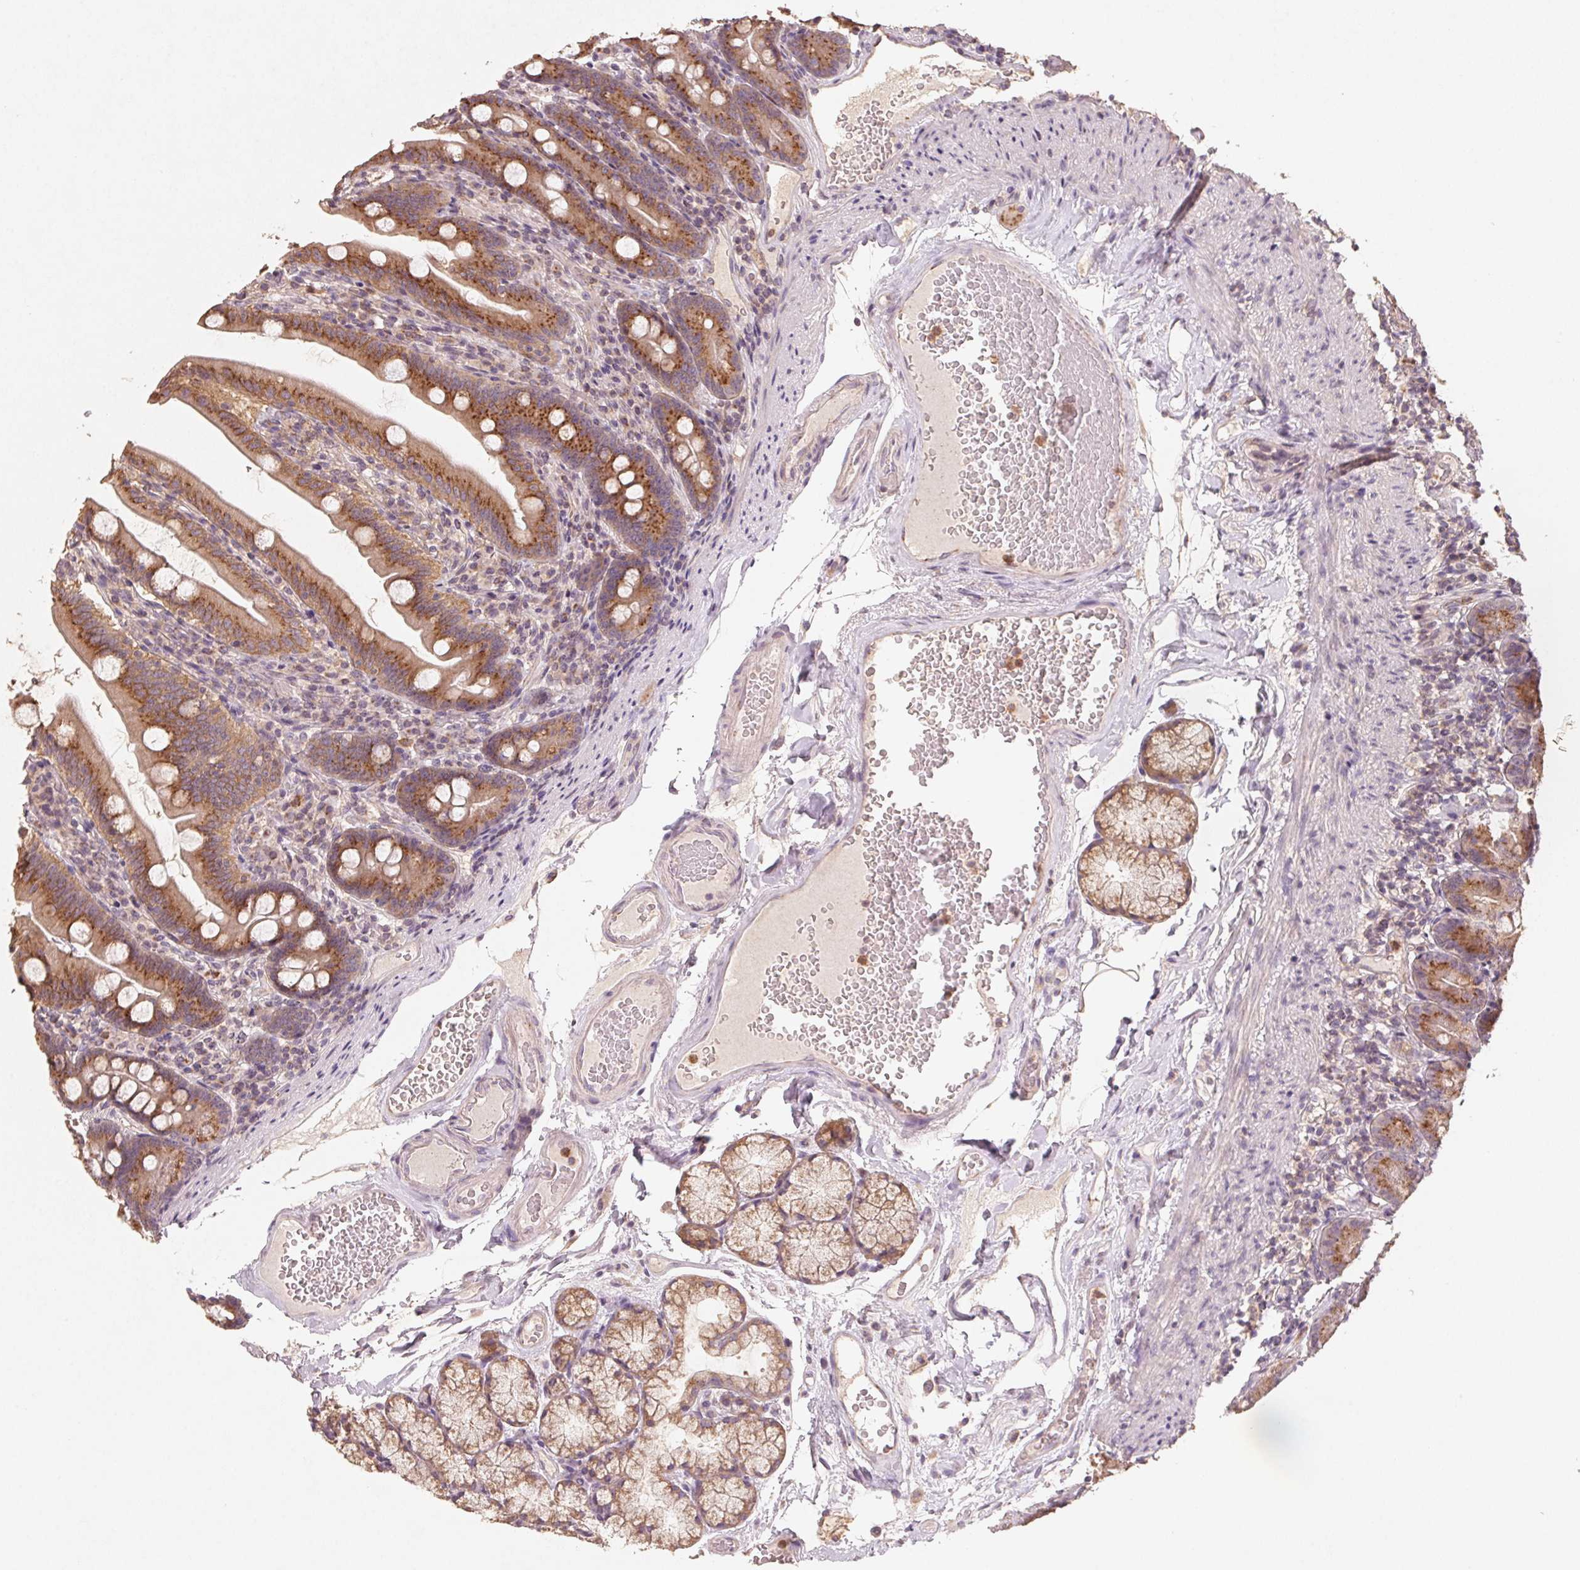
{"staining": {"intensity": "moderate", "quantity": ">75%", "location": "cytoplasmic/membranous"}, "tissue": "duodenum", "cell_type": "Glandular cells", "image_type": "normal", "snomed": [{"axis": "morphology", "description": "Normal tissue, NOS"}, {"axis": "topography", "description": "Duodenum"}], "caption": "An immunohistochemistry (IHC) micrograph of normal tissue is shown. Protein staining in brown highlights moderate cytoplasmic/membranous positivity in duodenum within glandular cells. (Brightfield microscopy of DAB IHC at high magnification).", "gene": "AP1S1", "patient": {"sex": "female", "age": 67}}